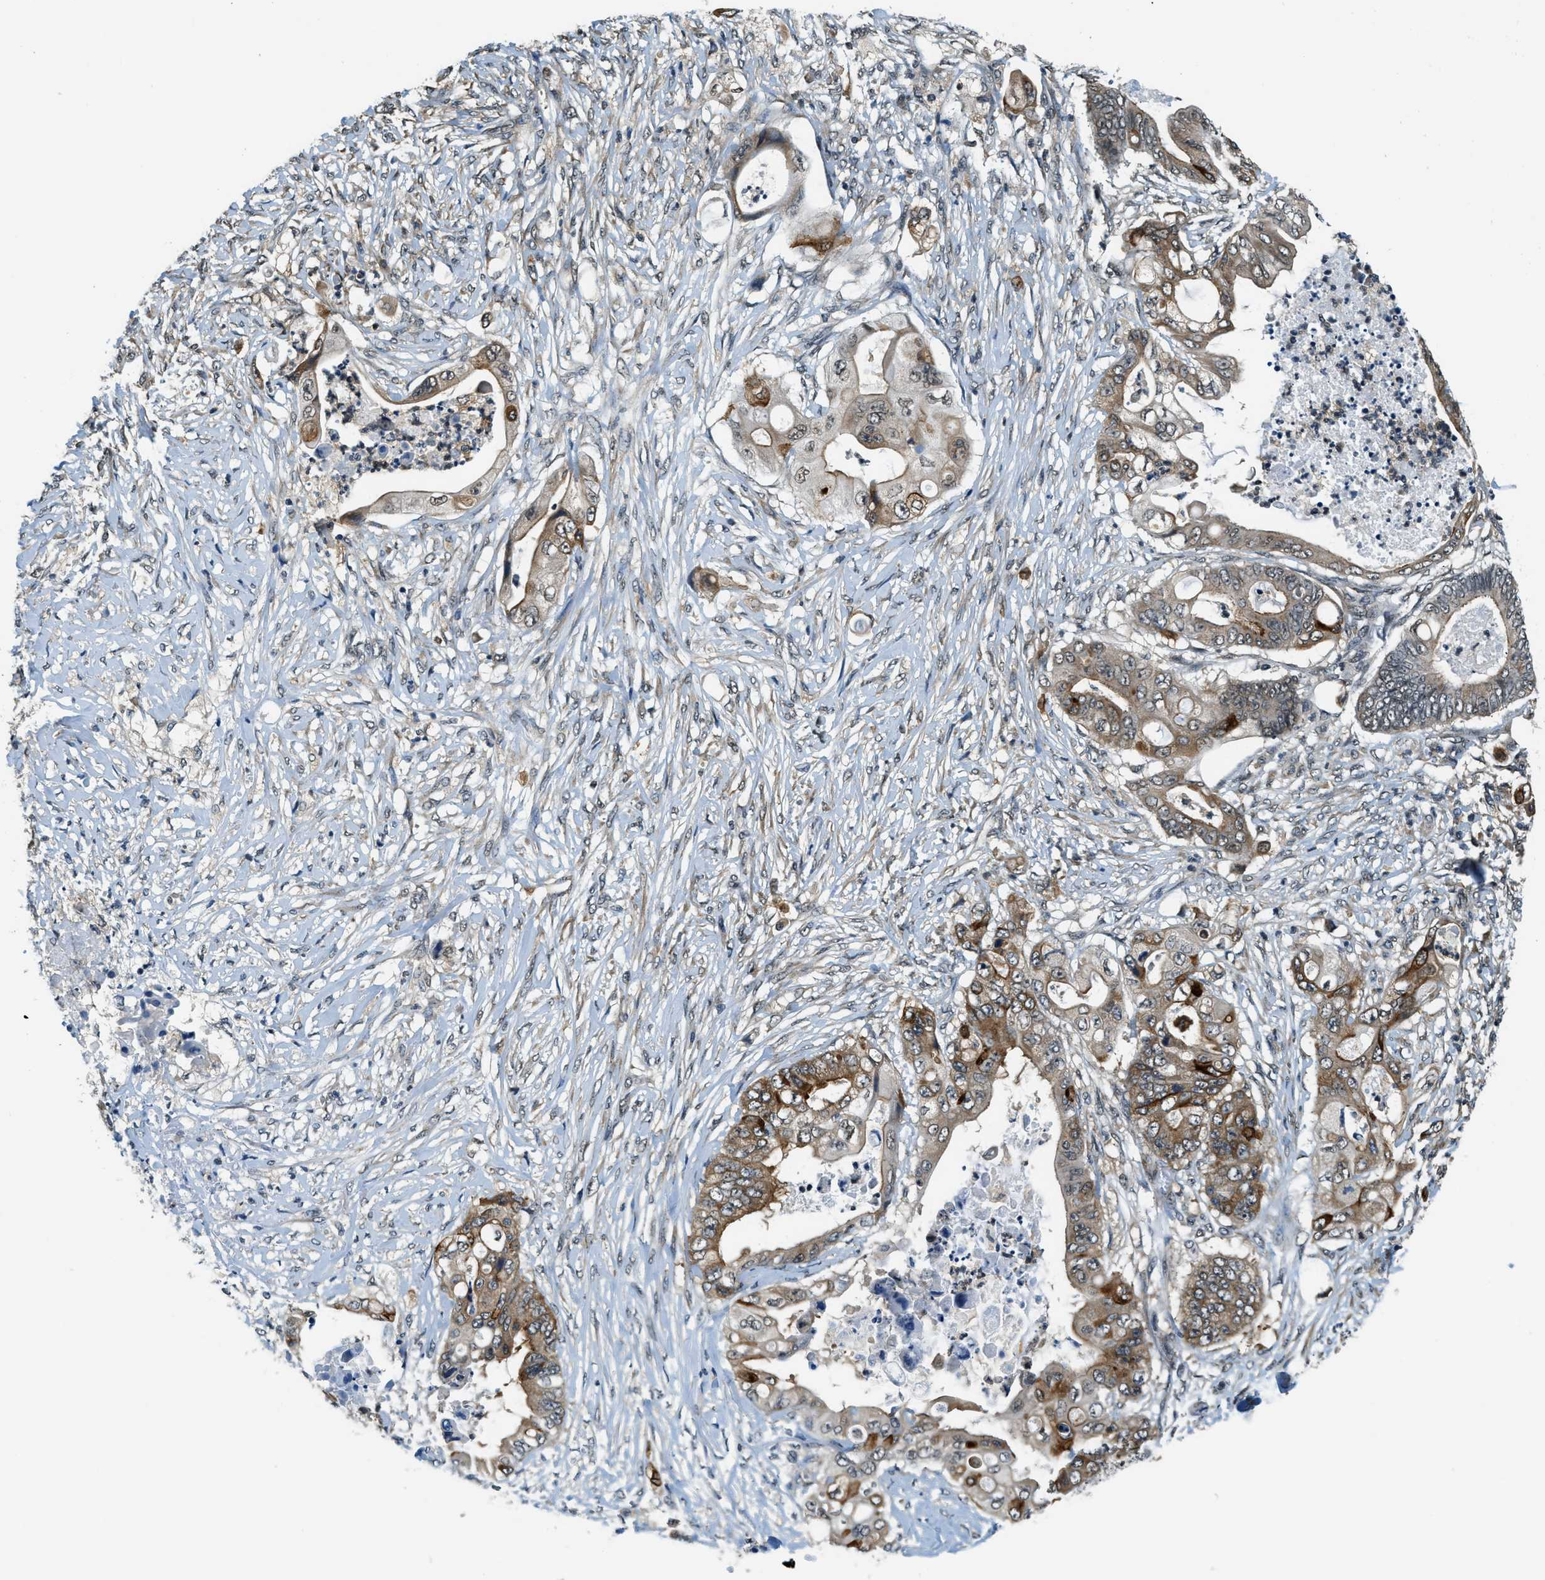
{"staining": {"intensity": "moderate", "quantity": ">75%", "location": "cytoplasmic/membranous"}, "tissue": "stomach cancer", "cell_type": "Tumor cells", "image_type": "cancer", "snomed": [{"axis": "morphology", "description": "Adenocarcinoma, NOS"}, {"axis": "topography", "description": "Stomach"}], "caption": "IHC (DAB (3,3'-diaminobenzidine)) staining of human adenocarcinoma (stomach) demonstrates moderate cytoplasmic/membranous protein positivity in approximately >75% of tumor cells.", "gene": "RAB11FIP1", "patient": {"sex": "female", "age": 73}}